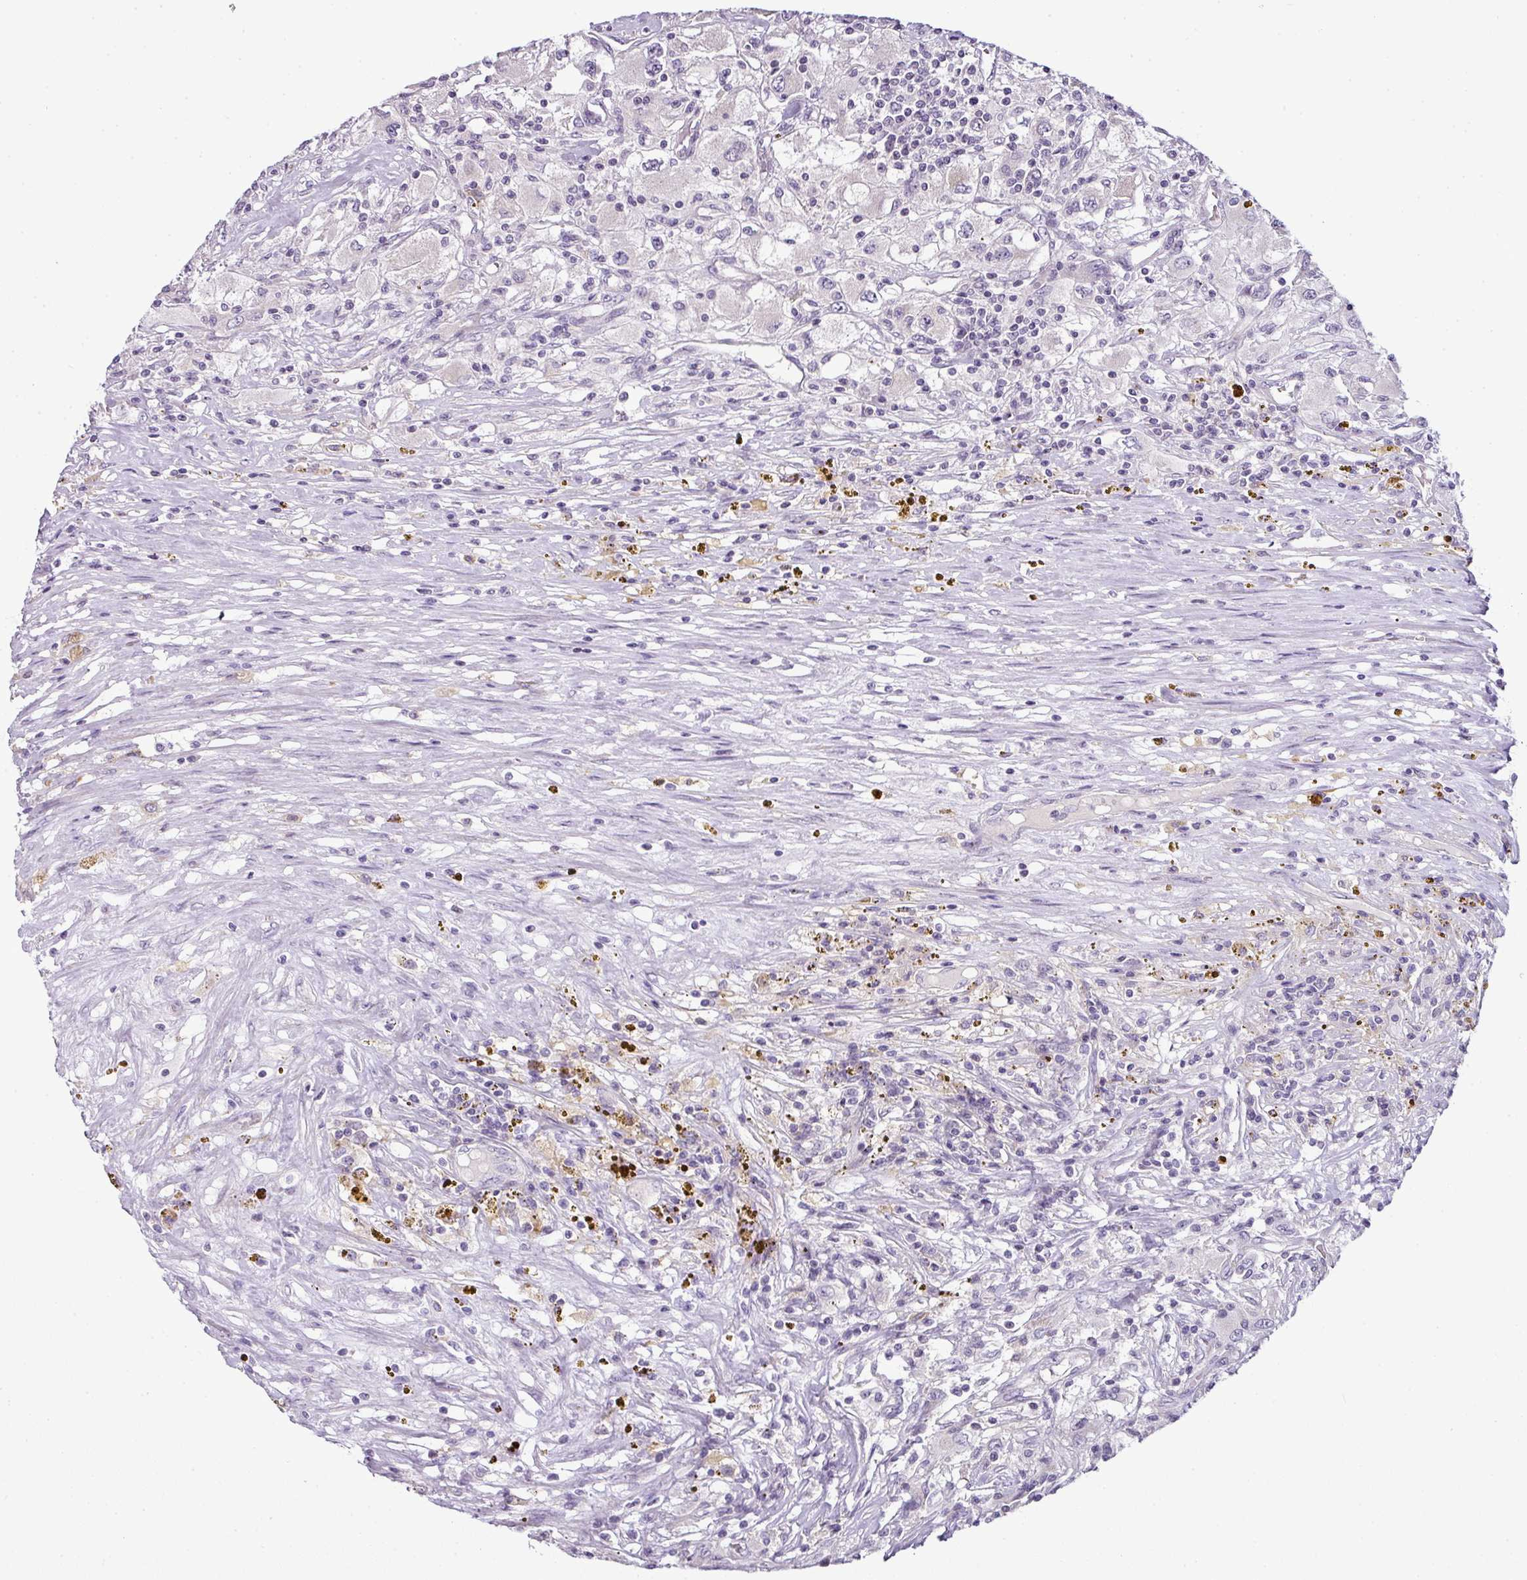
{"staining": {"intensity": "negative", "quantity": "none", "location": "none"}, "tissue": "renal cancer", "cell_type": "Tumor cells", "image_type": "cancer", "snomed": [{"axis": "morphology", "description": "Adenocarcinoma, NOS"}, {"axis": "topography", "description": "Kidney"}], "caption": "High magnification brightfield microscopy of renal adenocarcinoma stained with DAB (brown) and counterstained with hematoxylin (blue): tumor cells show no significant staining. Nuclei are stained in blue.", "gene": "TEX30", "patient": {"sex": "female", "age": 67}}